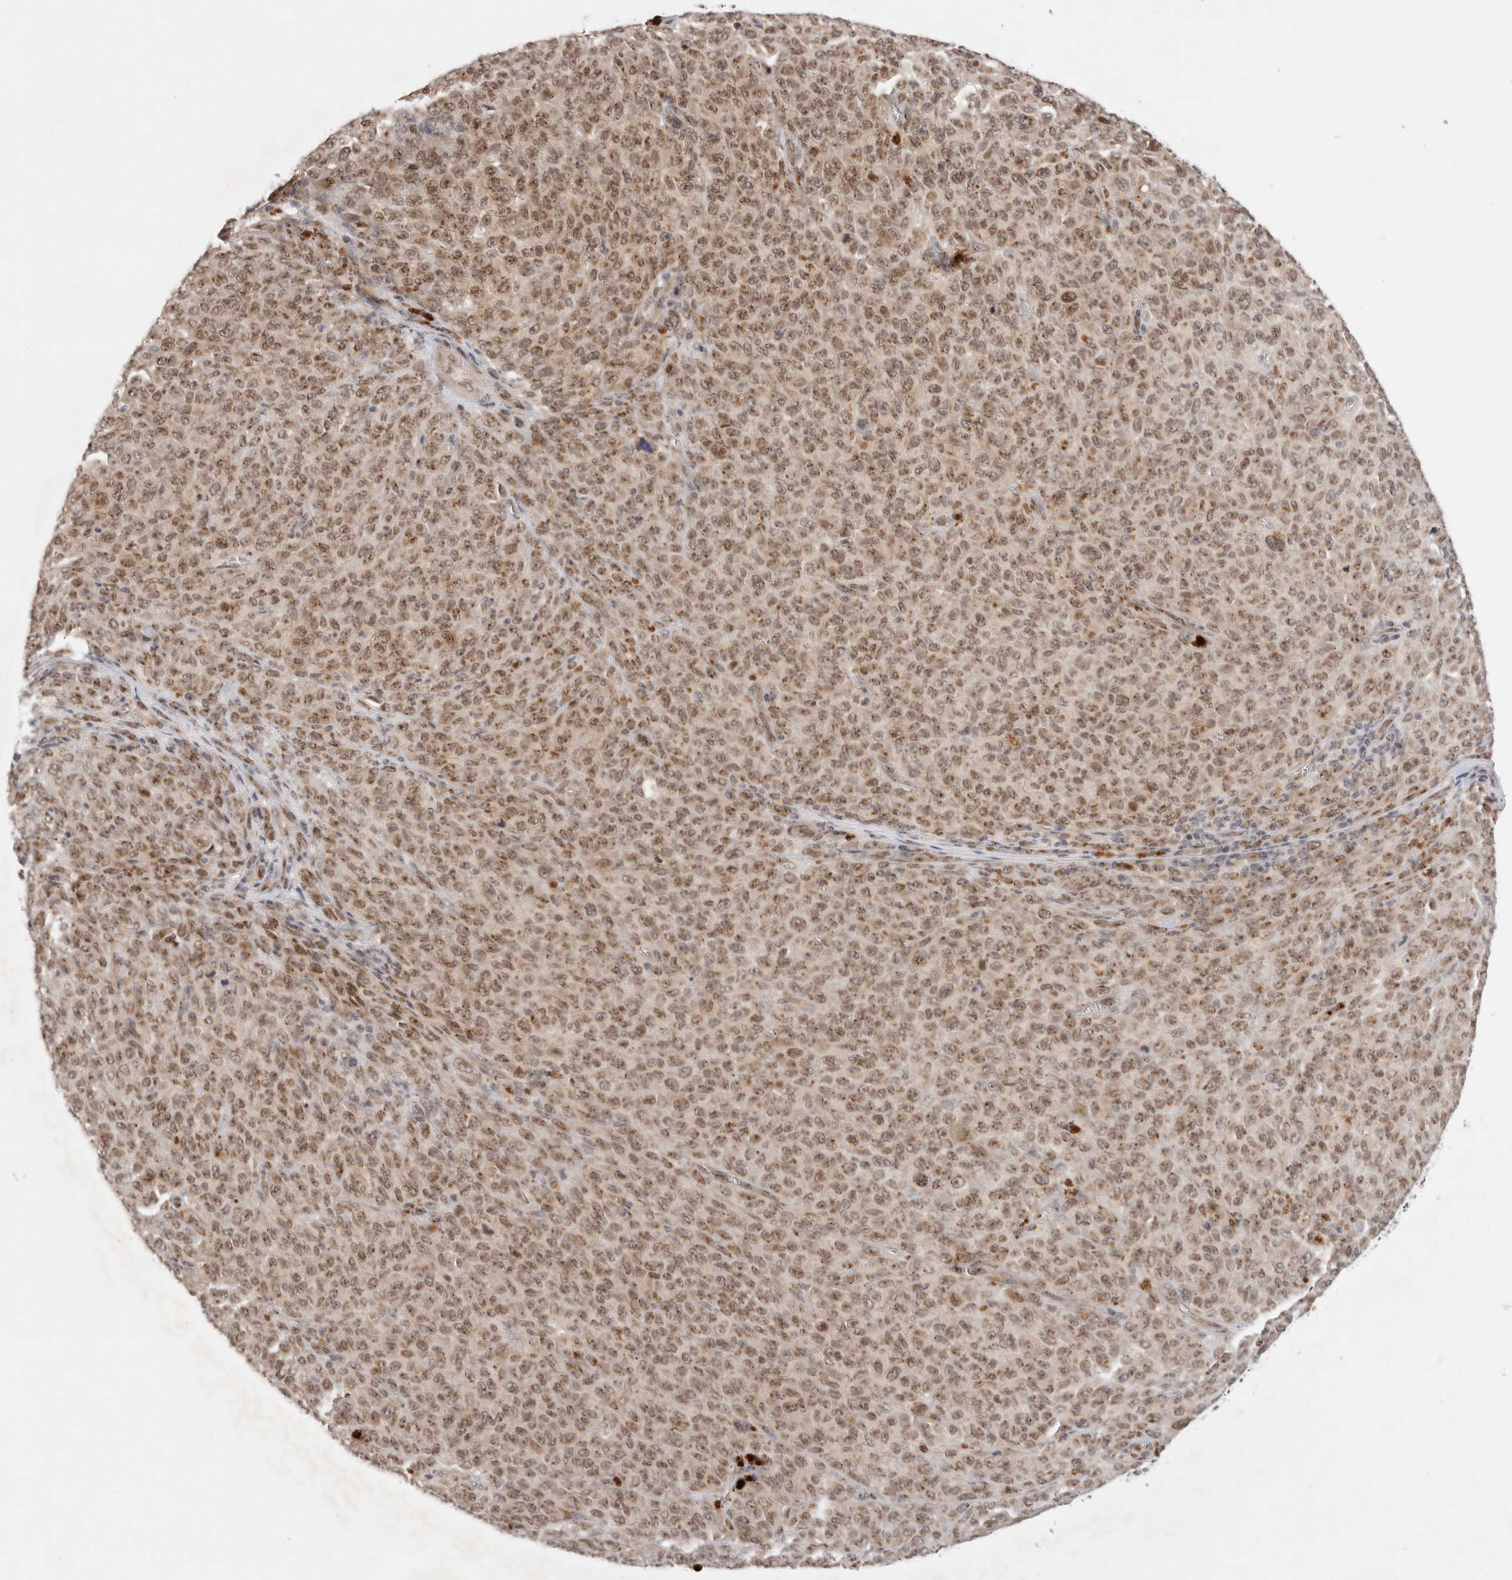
{"staining": {"intensity": "moderate", "quantity": ">75%", "location": "cytoplasmic/membranous,nuclear"}, "tissue": "melanoma", "cell_type": "Tumor cells", "image_type": "cancer", "snomed": [{"axis": "morphology", "description": "Malignant melanoma, NOS"}, {"axis": "topography", "description": "Skin"}], "caption": "This is a histology image of IHC staining of melanoma, which shows moderate expression in the cytoplasmic/membranous and nuclear of tumor cells.", "gene": "LEMD3", "patient": {"sex": "female", "age": 82}}